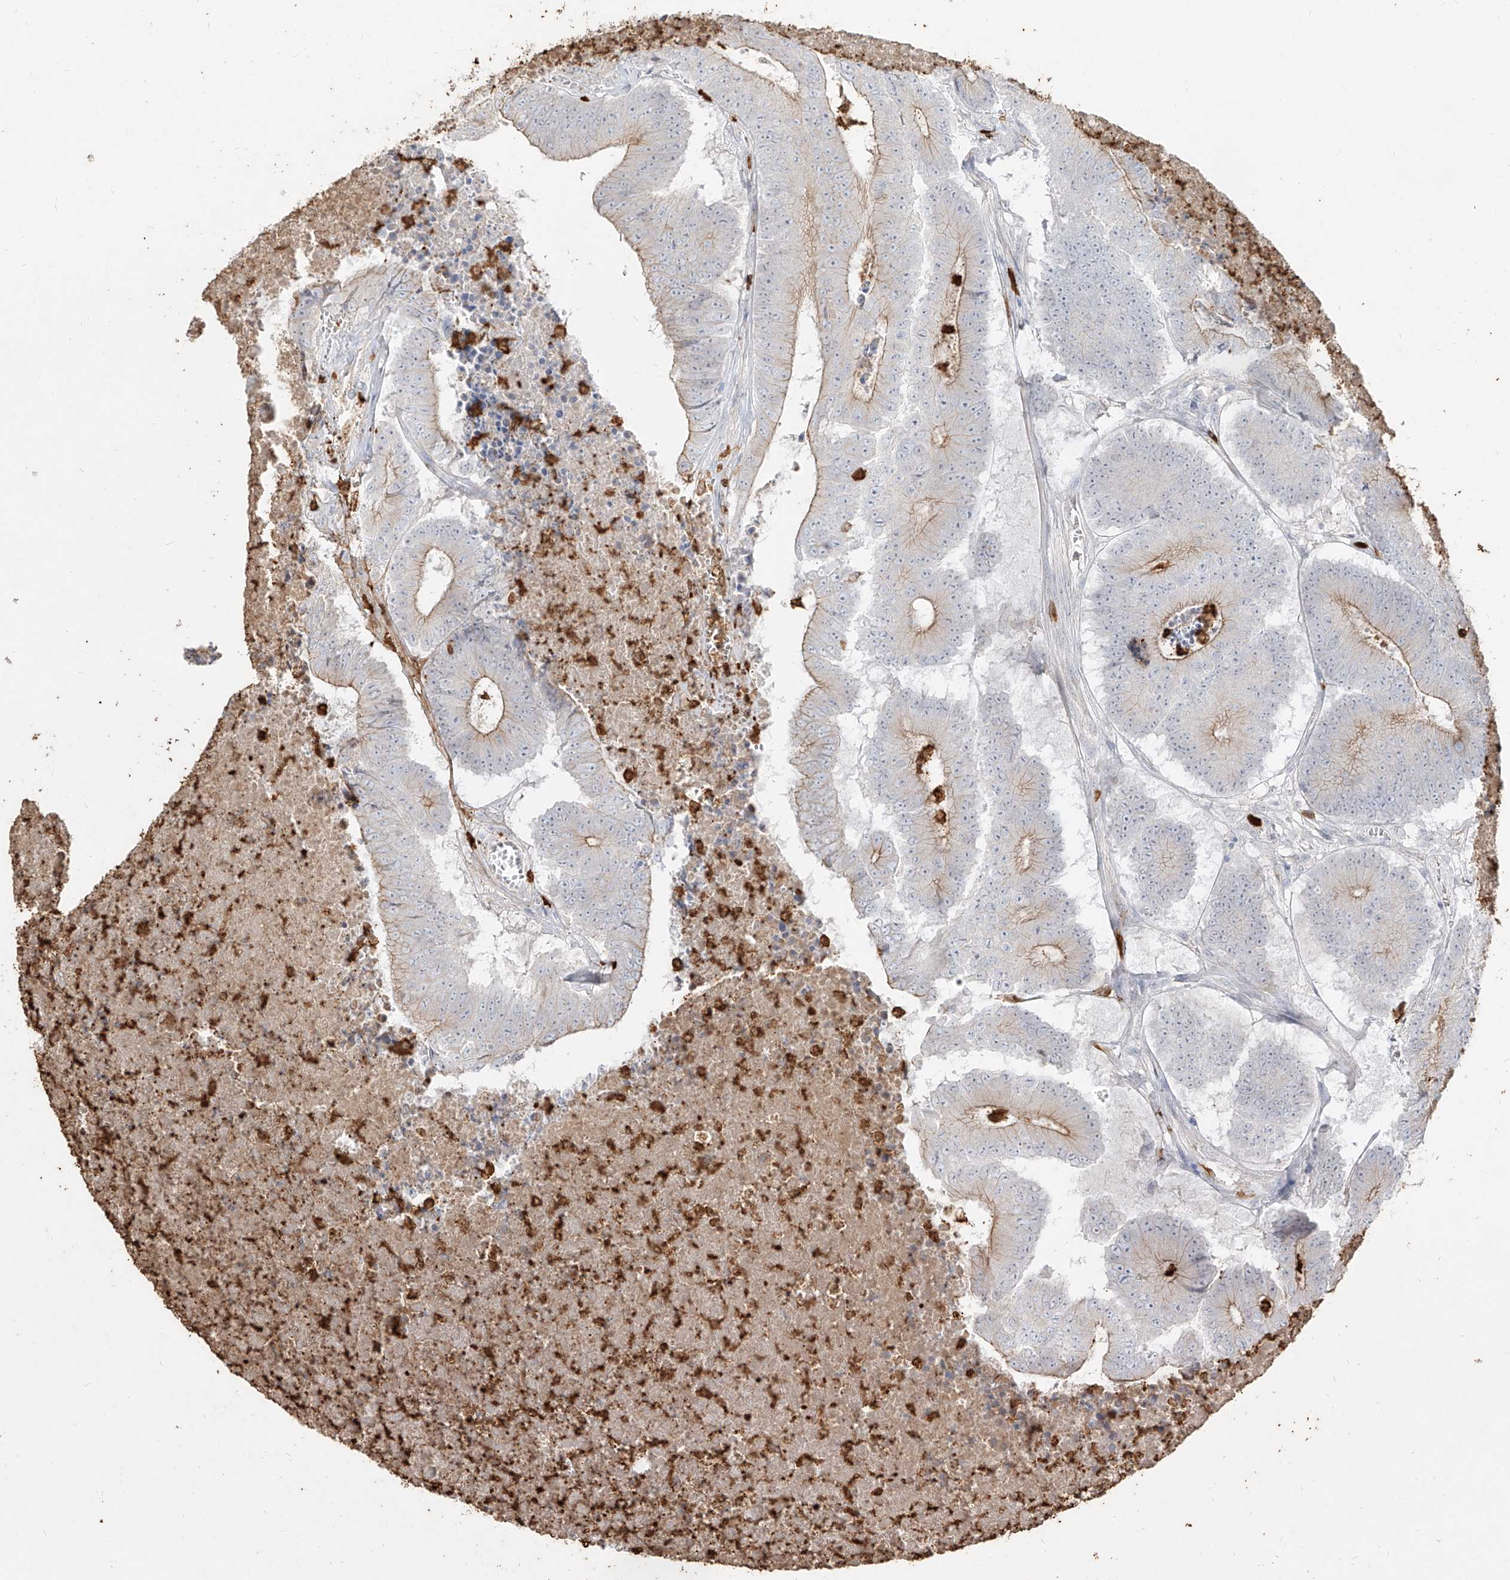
{"staining": {"intensity": "moderate", "quantity": "<25%", "location": "cytoplasmic/membranous"}, "tissue": "colorectal cancer", "cell_type": "Tumor cells", "image_type": "cancer", "snomed": [{"axis": "morphology", "description": "Adenocarcinoma, NOS"}, {"axis": "topography", "description": "Colon"}], "caption": "This image exhibits immunohistochemistry staining of human colorectal adenocarcinoma, with low moderate cytoplasmic/membranous staining in about <25% of tumor cells.", "gene": "ZNF227", "patient": {"sex": "male", "age": 87}}